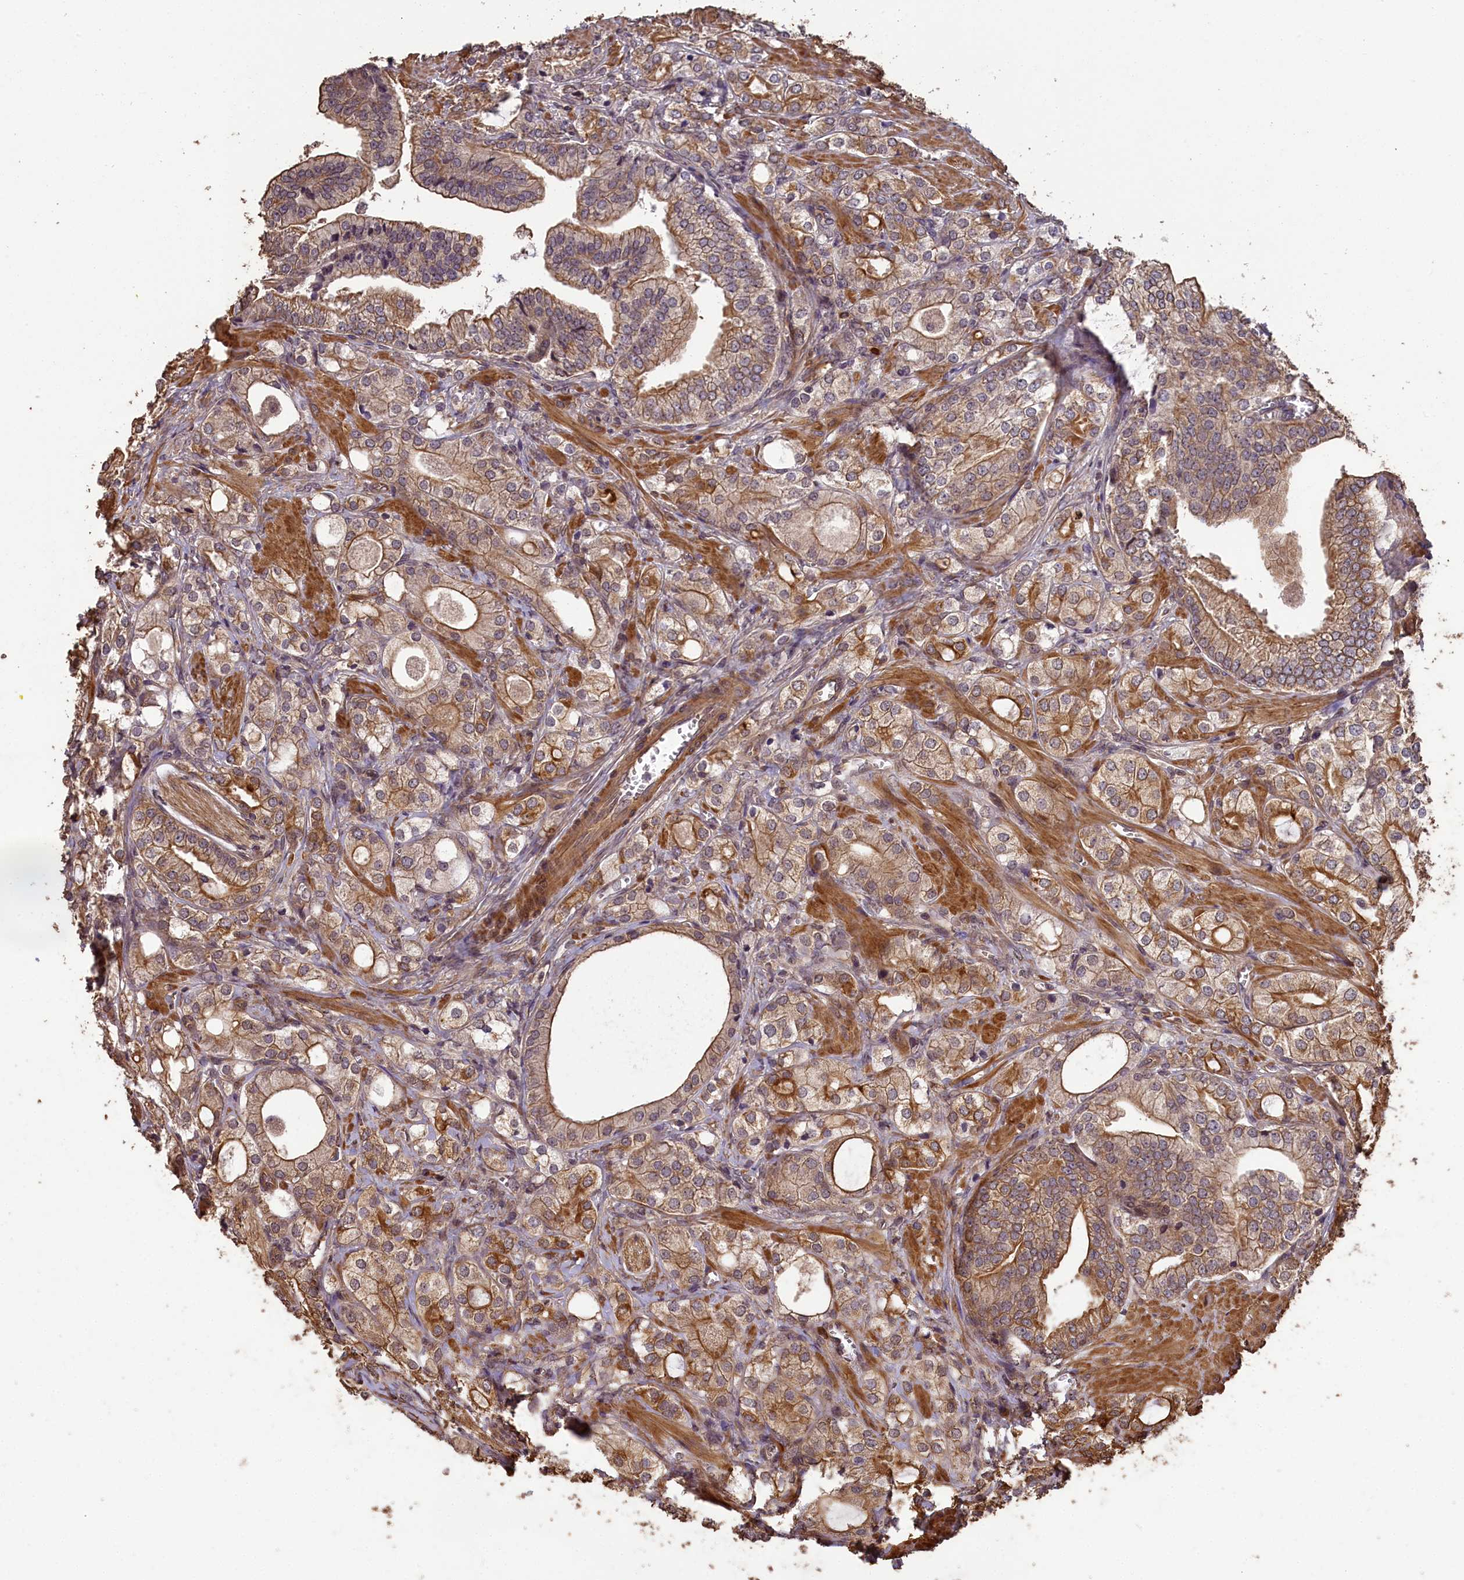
{"staining": {"intensity": "weak", "quantity": "25%-75%", "location": "cytoplasmic/membranous"}, "tissue": "prostate cancer", "cell_type": "Tumor cells", "image_type": "cancer", "snomed": [{"axis": "morphology", "description": "Adenocarcinoma, High grade"}, {"axis": "topography", "description": "Prostate"}], "caption": "Protein staining shows weak cytoplasmic/membranous positivity in approximately 25%-75% of tumor cells in prostate cancer.", "gene": "CHD9", "patient": {"sex": "male", "age": 50}}